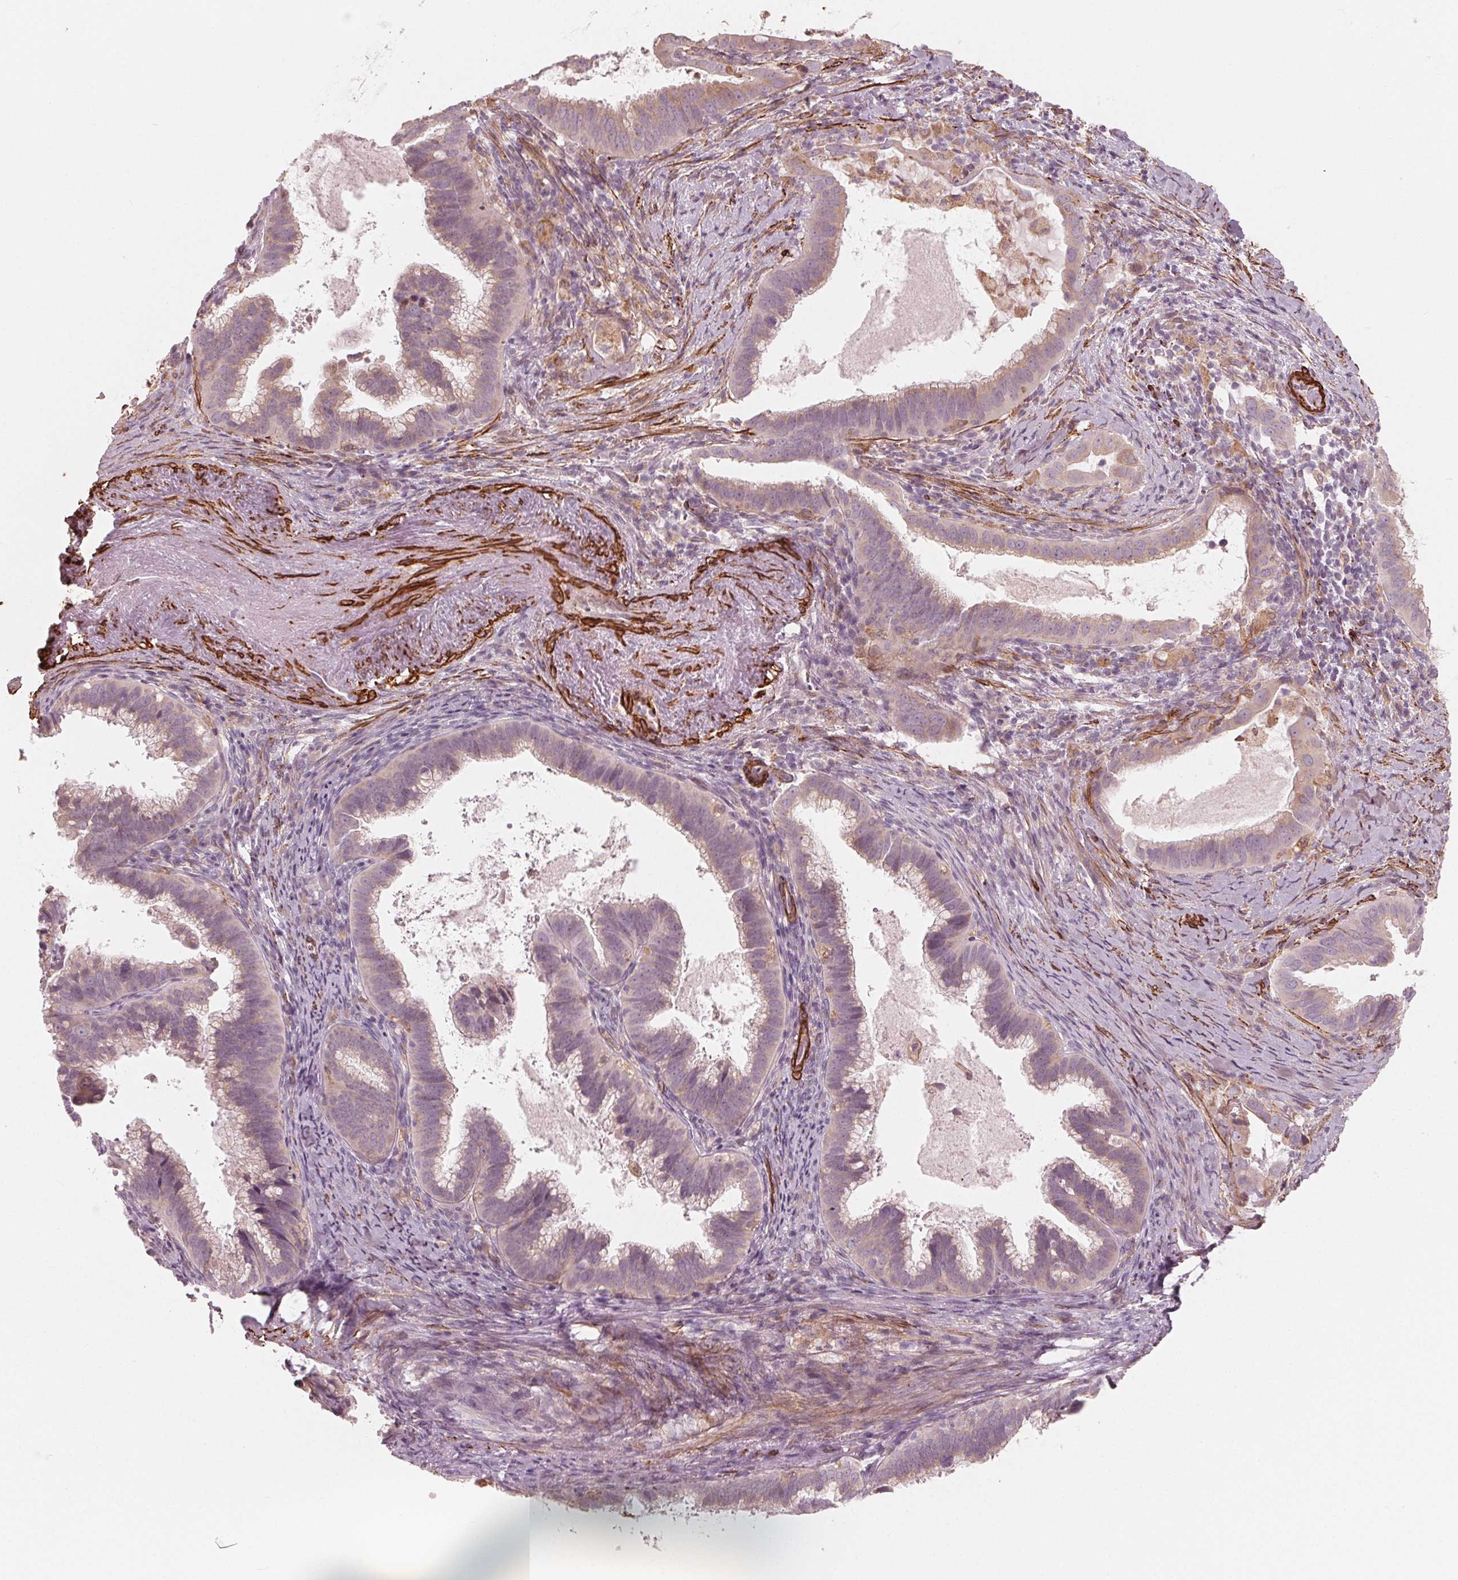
{"staining": {"intensity": "weak", "quantity": "25%-75%", "location": "cytoplasmic/membranous"}, "tissue": "cervical cancer", "cell_type": "Tumor cells", "image_type": "cancer", "snomed": [{"axis": "morphology", "description": "Adenocarcinoma, NOS"}, {"axis": "topography", "description": "Cervix"}], "caption": "Tumor cells demonstrate low levels of weak cytoplasmic/membranous staining in about 25%-75% of cells in cervical adenocarcinoma.", "gene": "MIER3", "patient": {"sex": "female", "age": 61}}